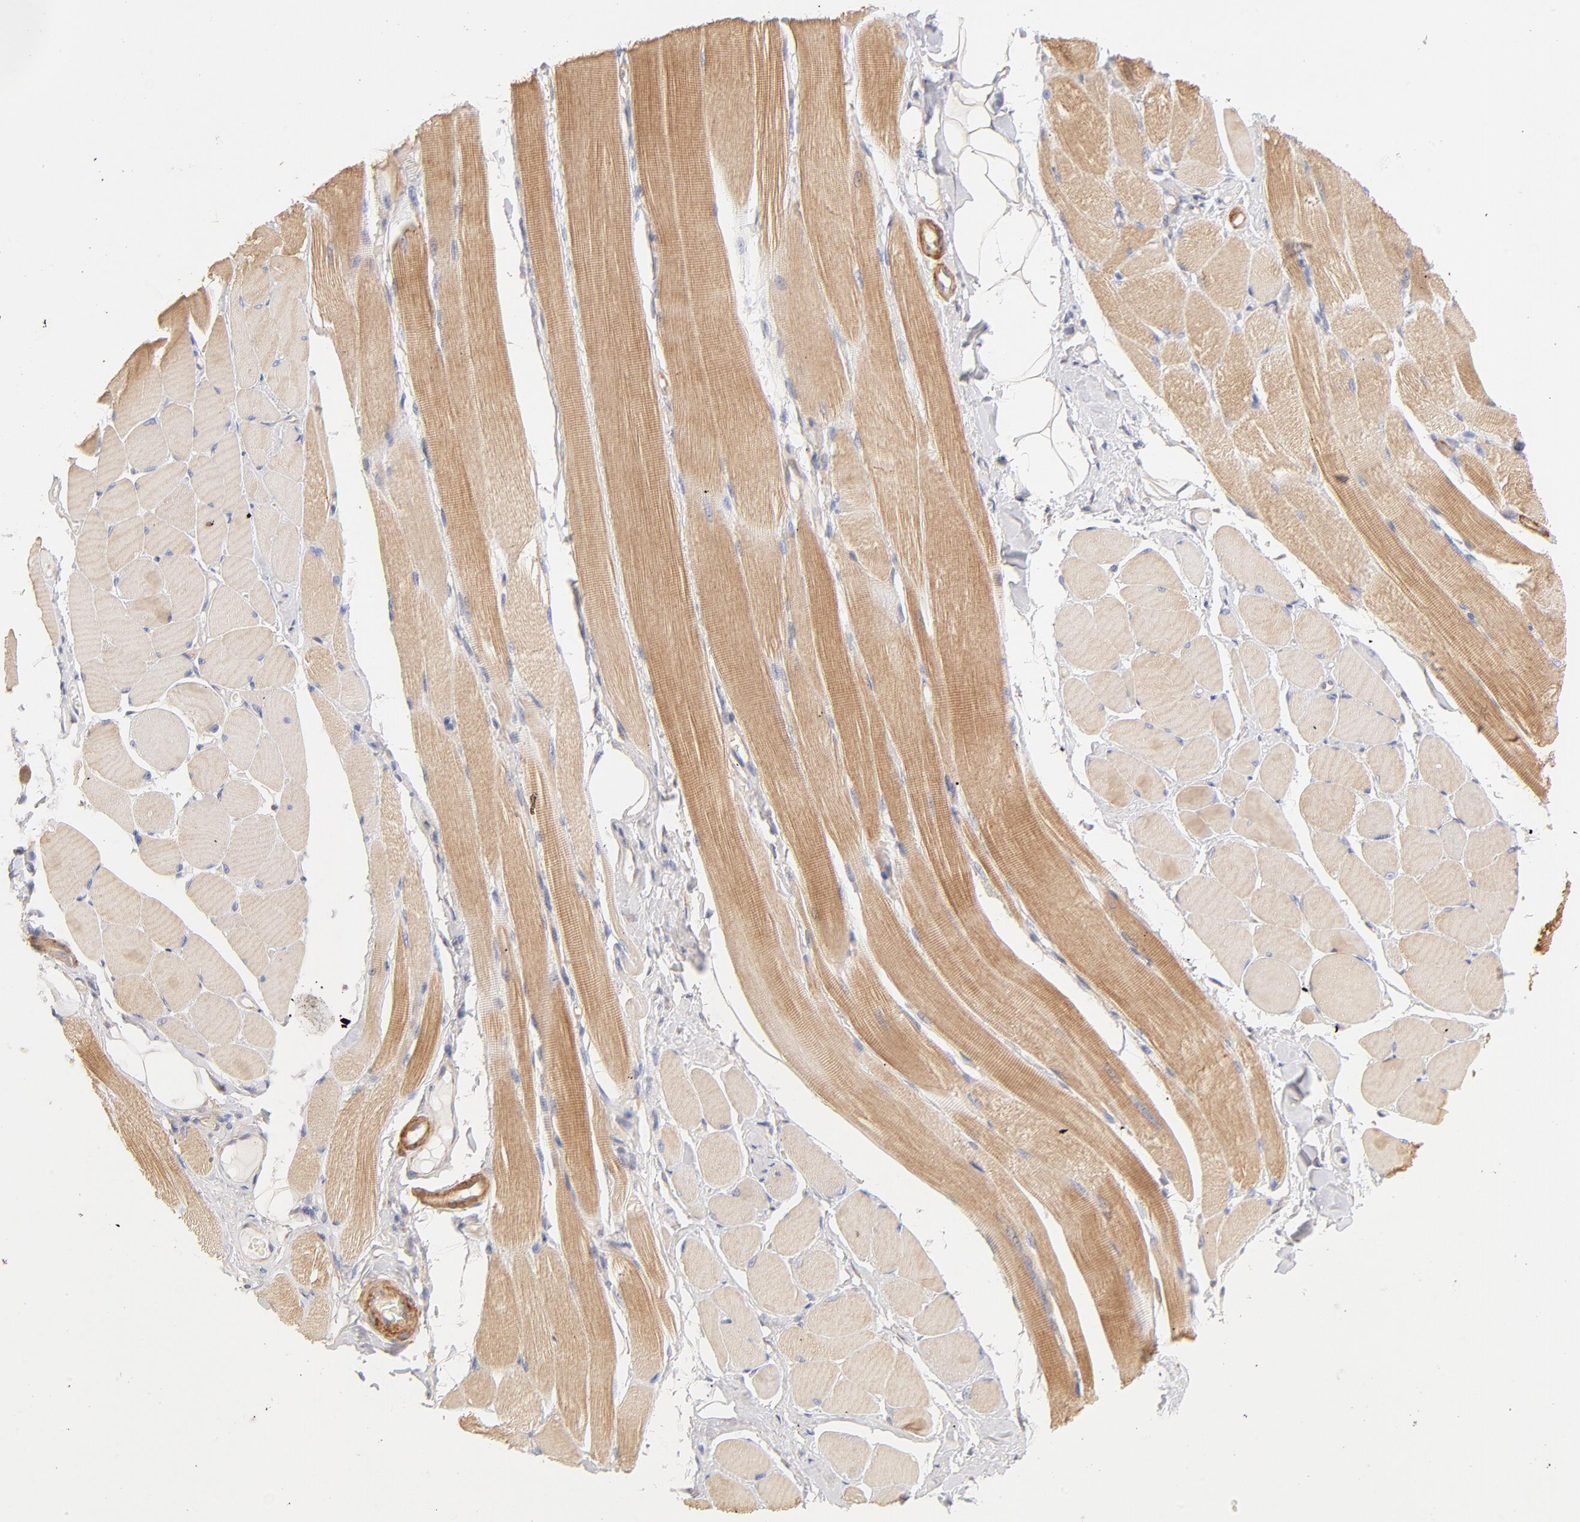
{"staining": {"intensity": "moderate", "quantity": ">75%", "location": "cytoplasmic/membranous"}, "tissue": "skeletal muscle", "cell_type": "Myocytes", "image_type": "normal", "snomed": [{"axis": "morphology", "description": "Normal tissue, NOS"}, {"axis": "topography", "description": "Skeletal muscle"}, {"axis": "topography", "description": "Peripheral nerve tissue"}], "caption": "Myocytes exhibit moderate cytoplasmic/membranous staining in about >75% of cells in benign skeletal muscle.", "gene": "LDLRAP1", "patient": {"sex": "female", "age": 84}}